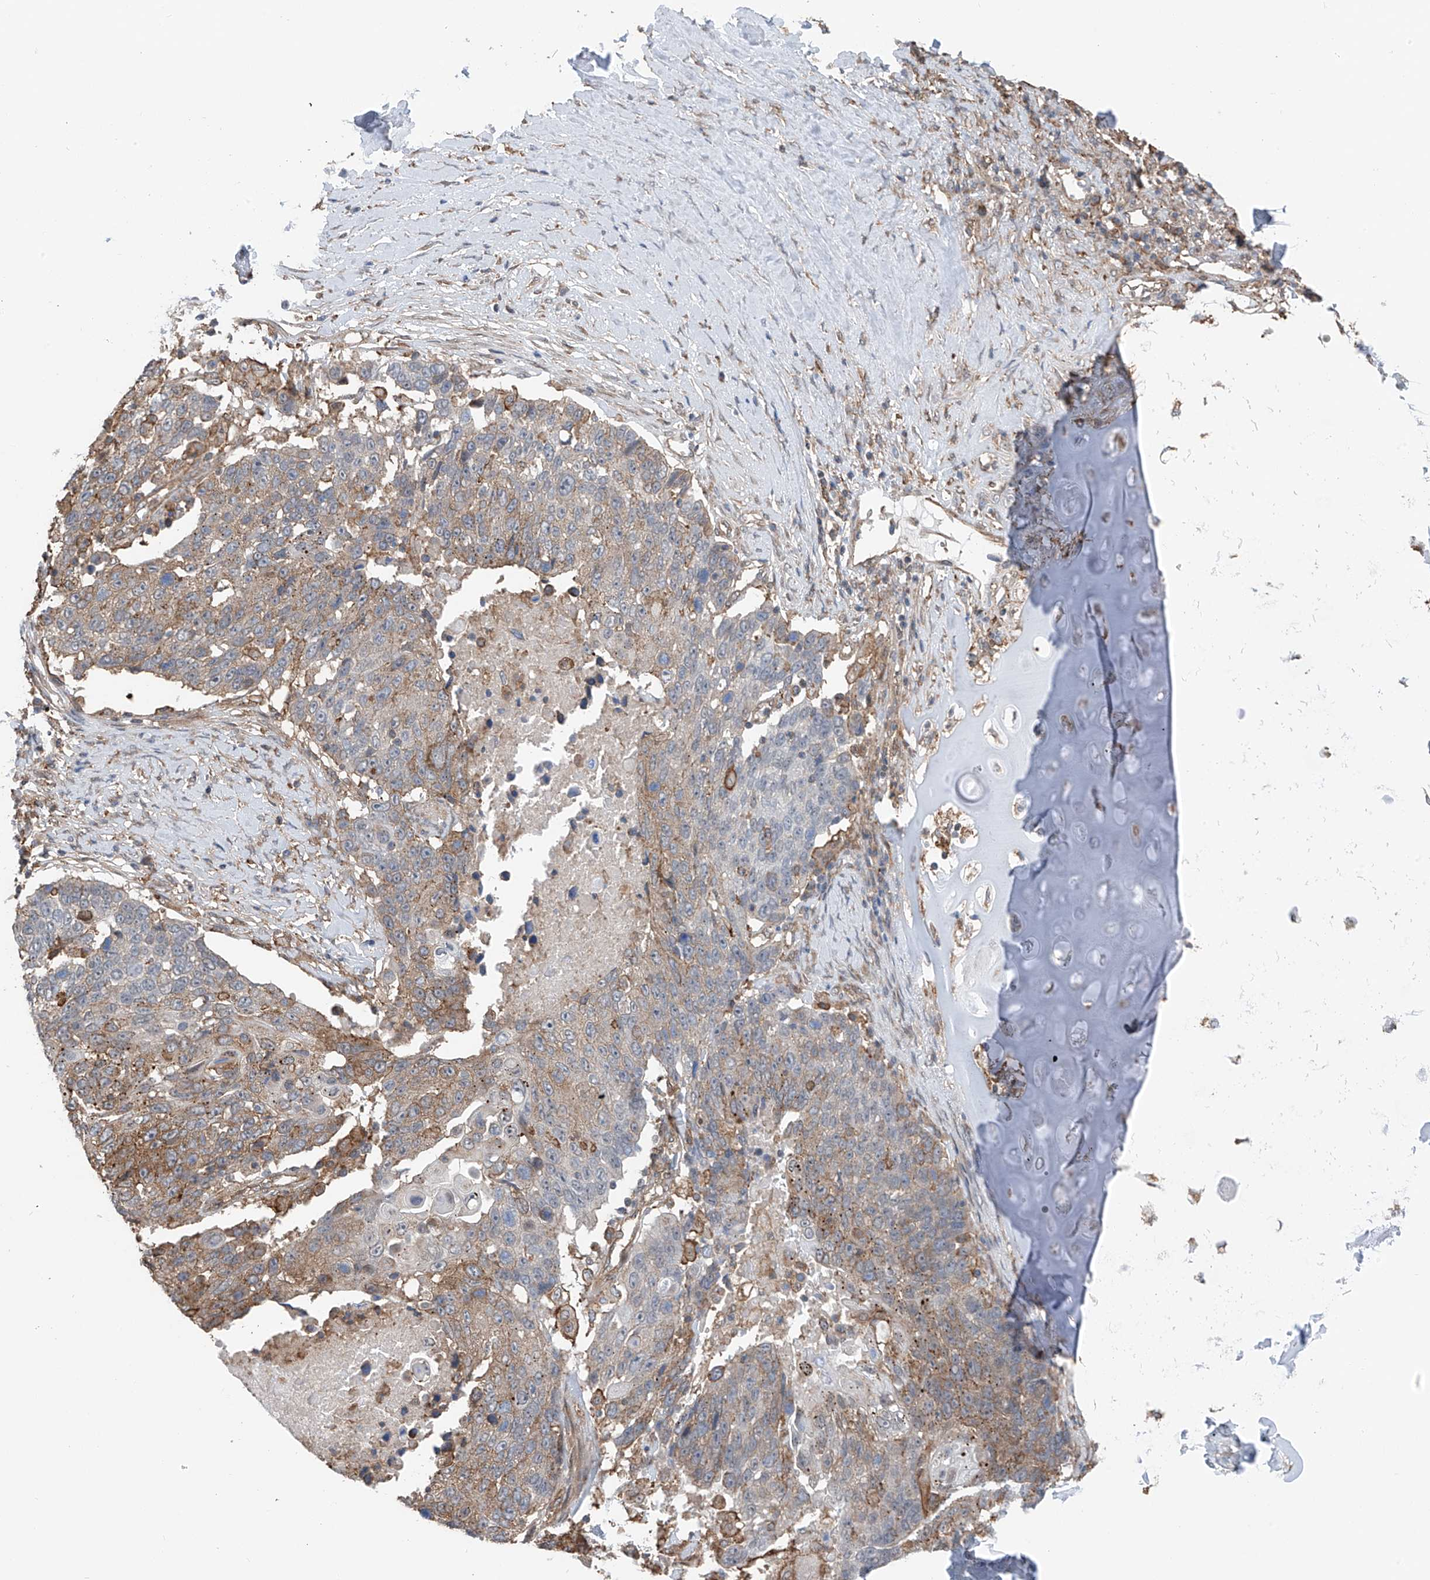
{"staining": {"intensity": "weak", "quantity": ">75%", "location": "cytoplasmic/membranous"}, "tissue": "lung cancer", "cell_type": "Tumor cells", "image_type": "cancer", "snomed": [{"axis": "morphology", "description": "Squamous cell carcinoma, NOS"}, {"axis": "topography", "description": "Lung"}], "caption": "Protein staining of lung squamous cell carcinoma tissue reveals weak cytoplasmic/membranous positivity in approximately >75% of tumor cells.", "gene": "ZNF189", "patient": {"sex": "male", "age": 66}}